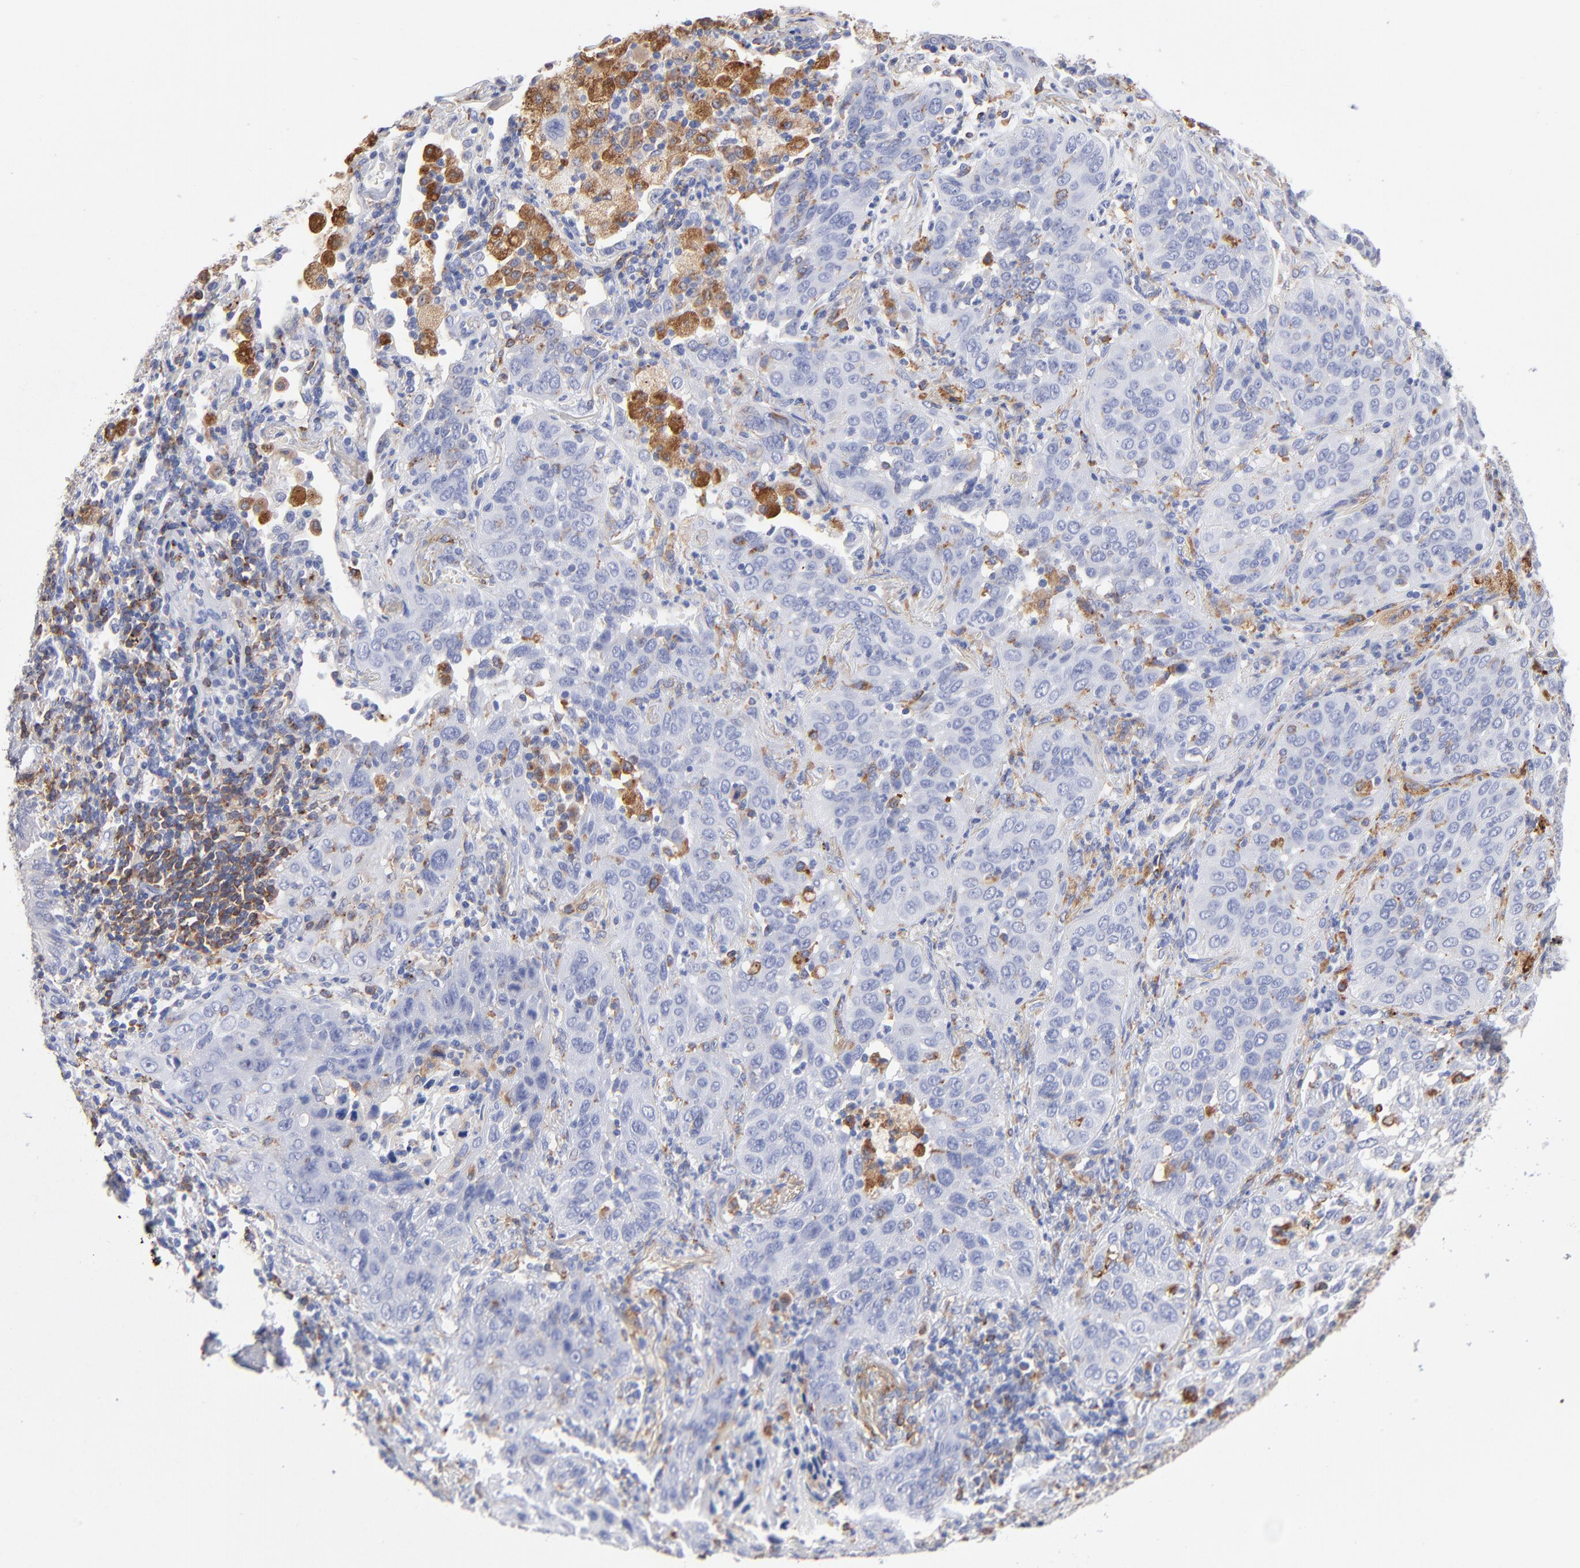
{"staining": {"intensity": "negative", "quantity": "none", "location": "none"}, "tissue": "lung cancer", "cell_type": "Tumor cells", "image_type": "cancer", "snomed": [{"axis": "morphology", "description": "Squamous cell carcinoma, NOS"}, {"axis": "topography", "description": "Lung"}], "caption": "DAB immunohistochemical staining of lung cancer (squamous cell carcinoma) displays no significant staining in tumor cells.", "gene": "CD180", "patient": {"sex": "female", "age": 67}}